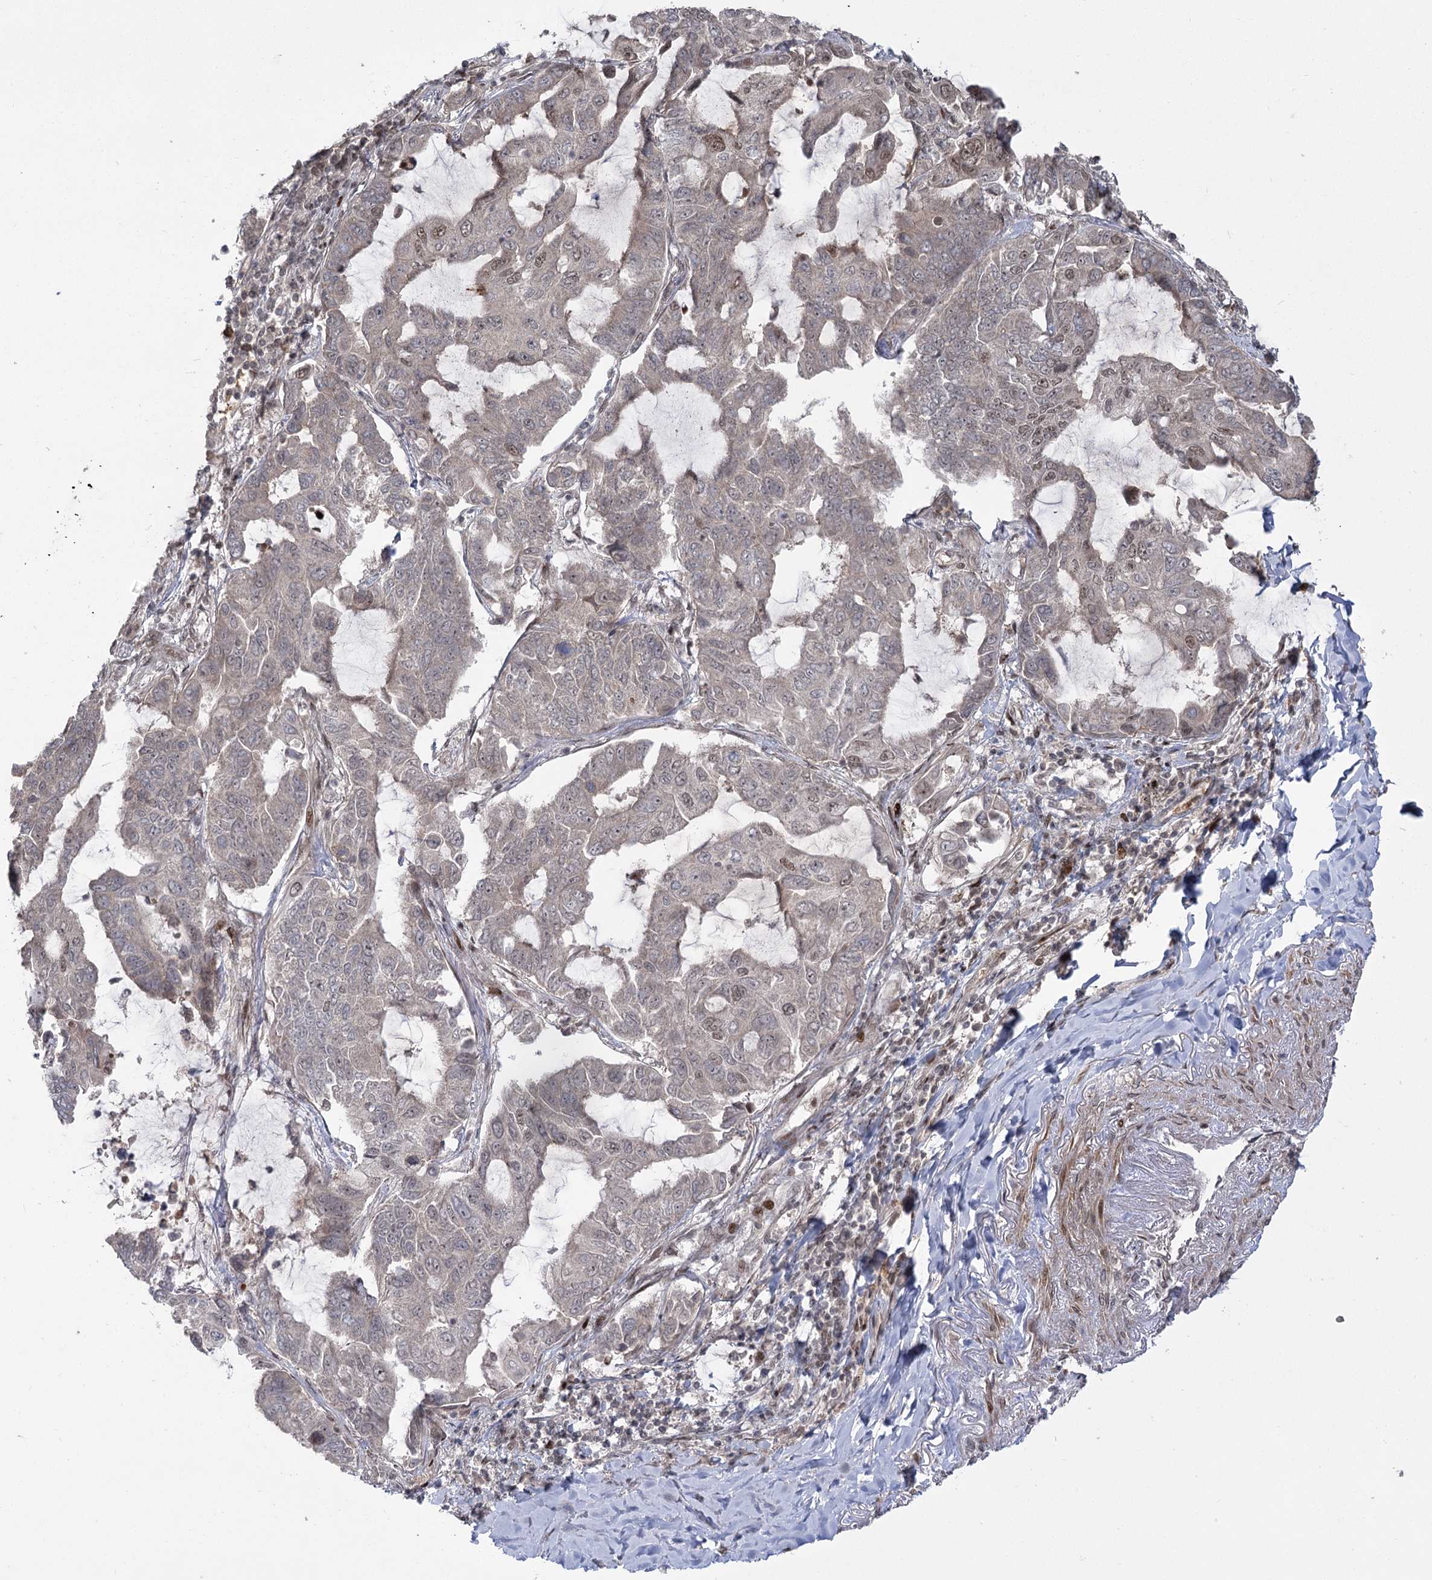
{"staining": {"intensity": "moderate", "quantity": "<25%", "location": "nuclear"}, "tissue": "lung cancer", "cell_type": "Tumor cells", "image_type": "cancer", "snomed": [{"axis": "morphology", "description": "Adenocarcinoma, NOS"}, {"axis": "topography", "description": "Lung"}], "caption": "A photomicrograph showing moderate nuclear positivity in about <25% of tumor cells in adenocarcinoma (lung), as visualized by brown immunohistochemical staining.", "gene": "HELQ", "patient": {"sex": "male", "age": 64}}